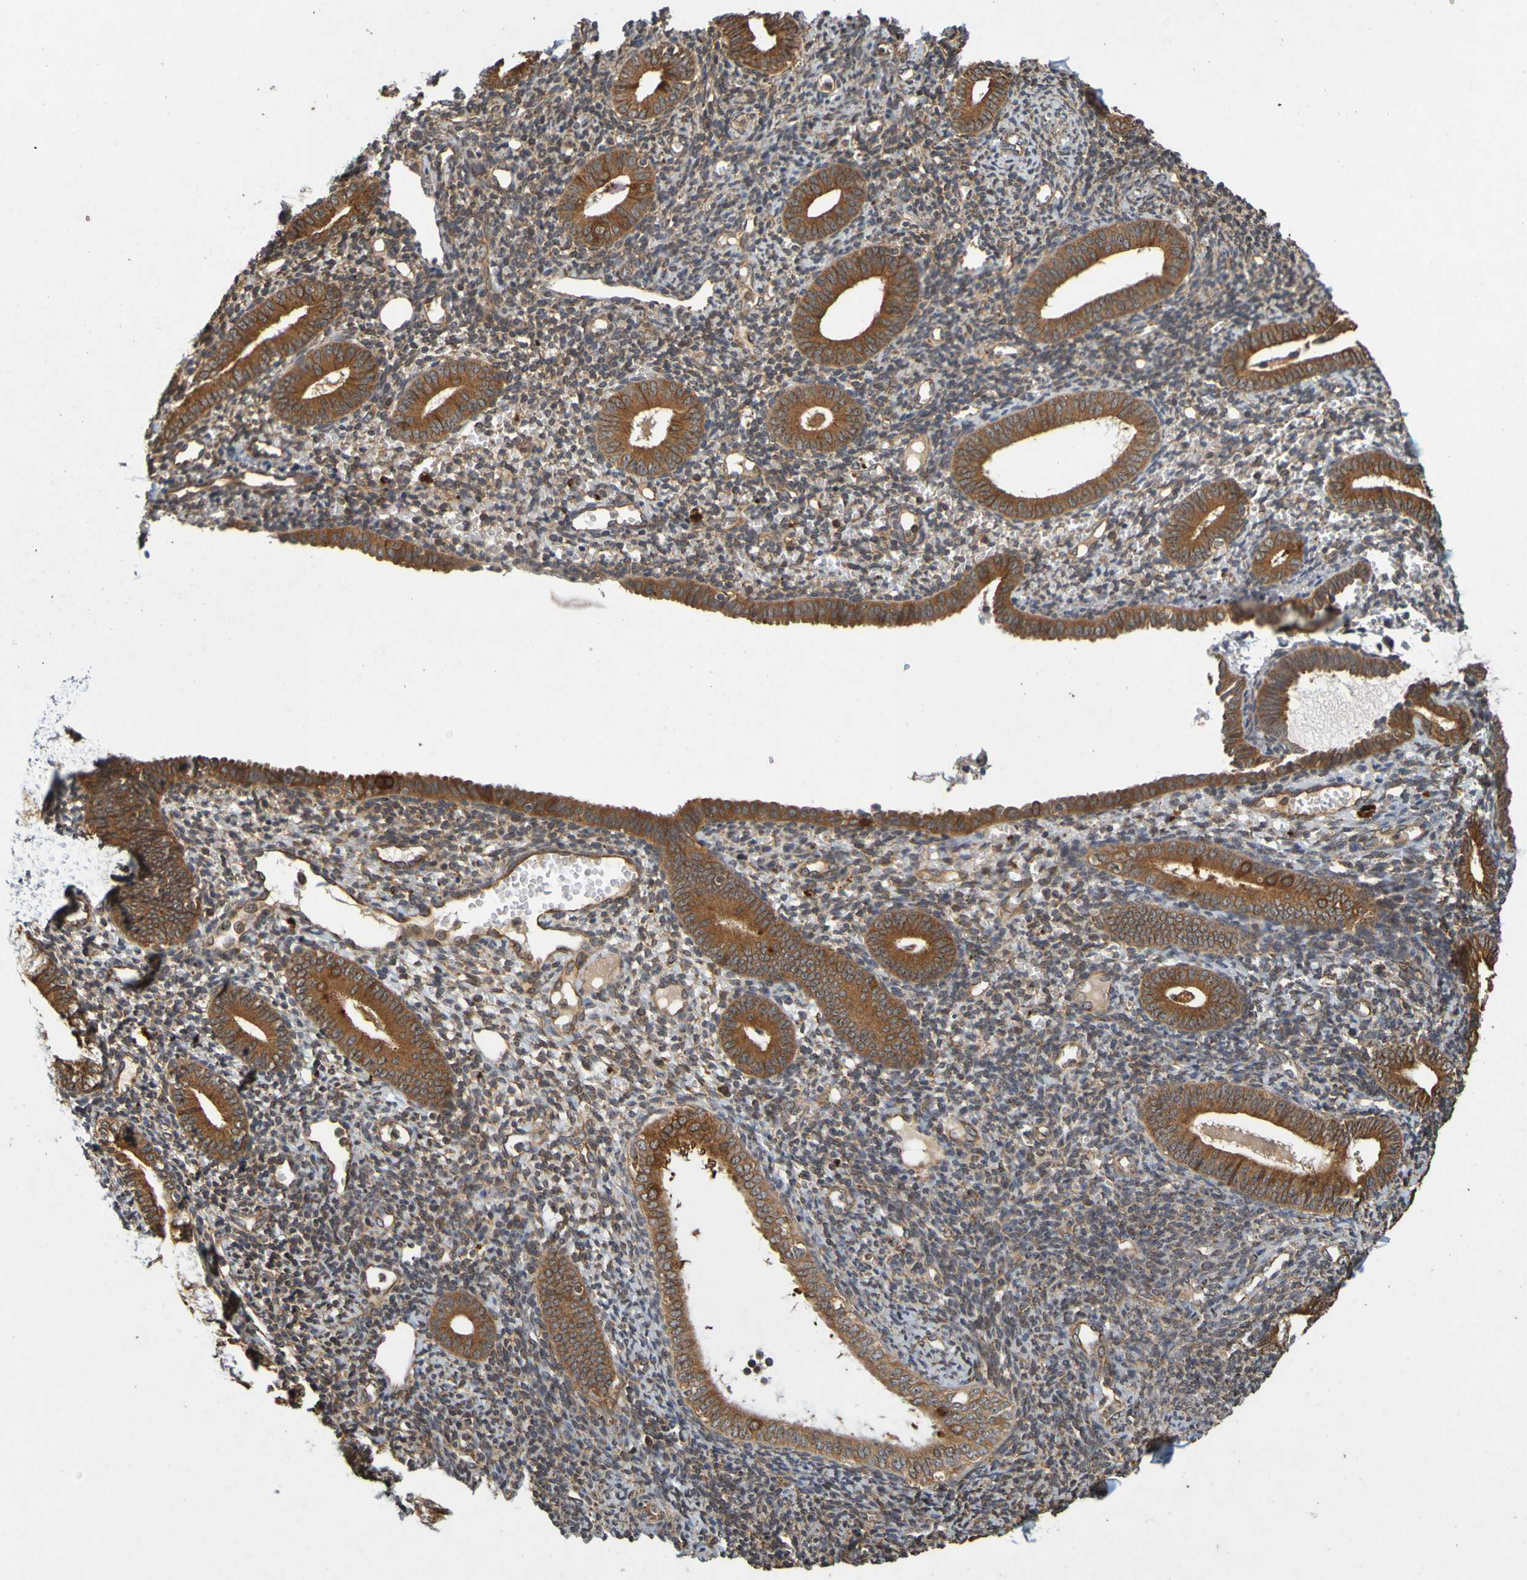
{"staining": {"intensity": "moderate", "quantity": ">75%", "location": "cytoplasmic/membranous"}, "tissue": "endometrium", "cell_type": "Cells in endometrial stroma", "image_type": "normal", "snomed": [{"axis": "morphology", "description": "Normal tissue, NOS"}, {"axis": "topography", "description": "Endometrium"}], "caption": "Immunohistochemical staining of unremarkable human endometrium demonstrates moderate cytoplasmic/membranous protein expression in approximately >75% of cells in endometrial stroma.", "gene": "OCRL", "patient": {"sex": "female", "age": 50}}